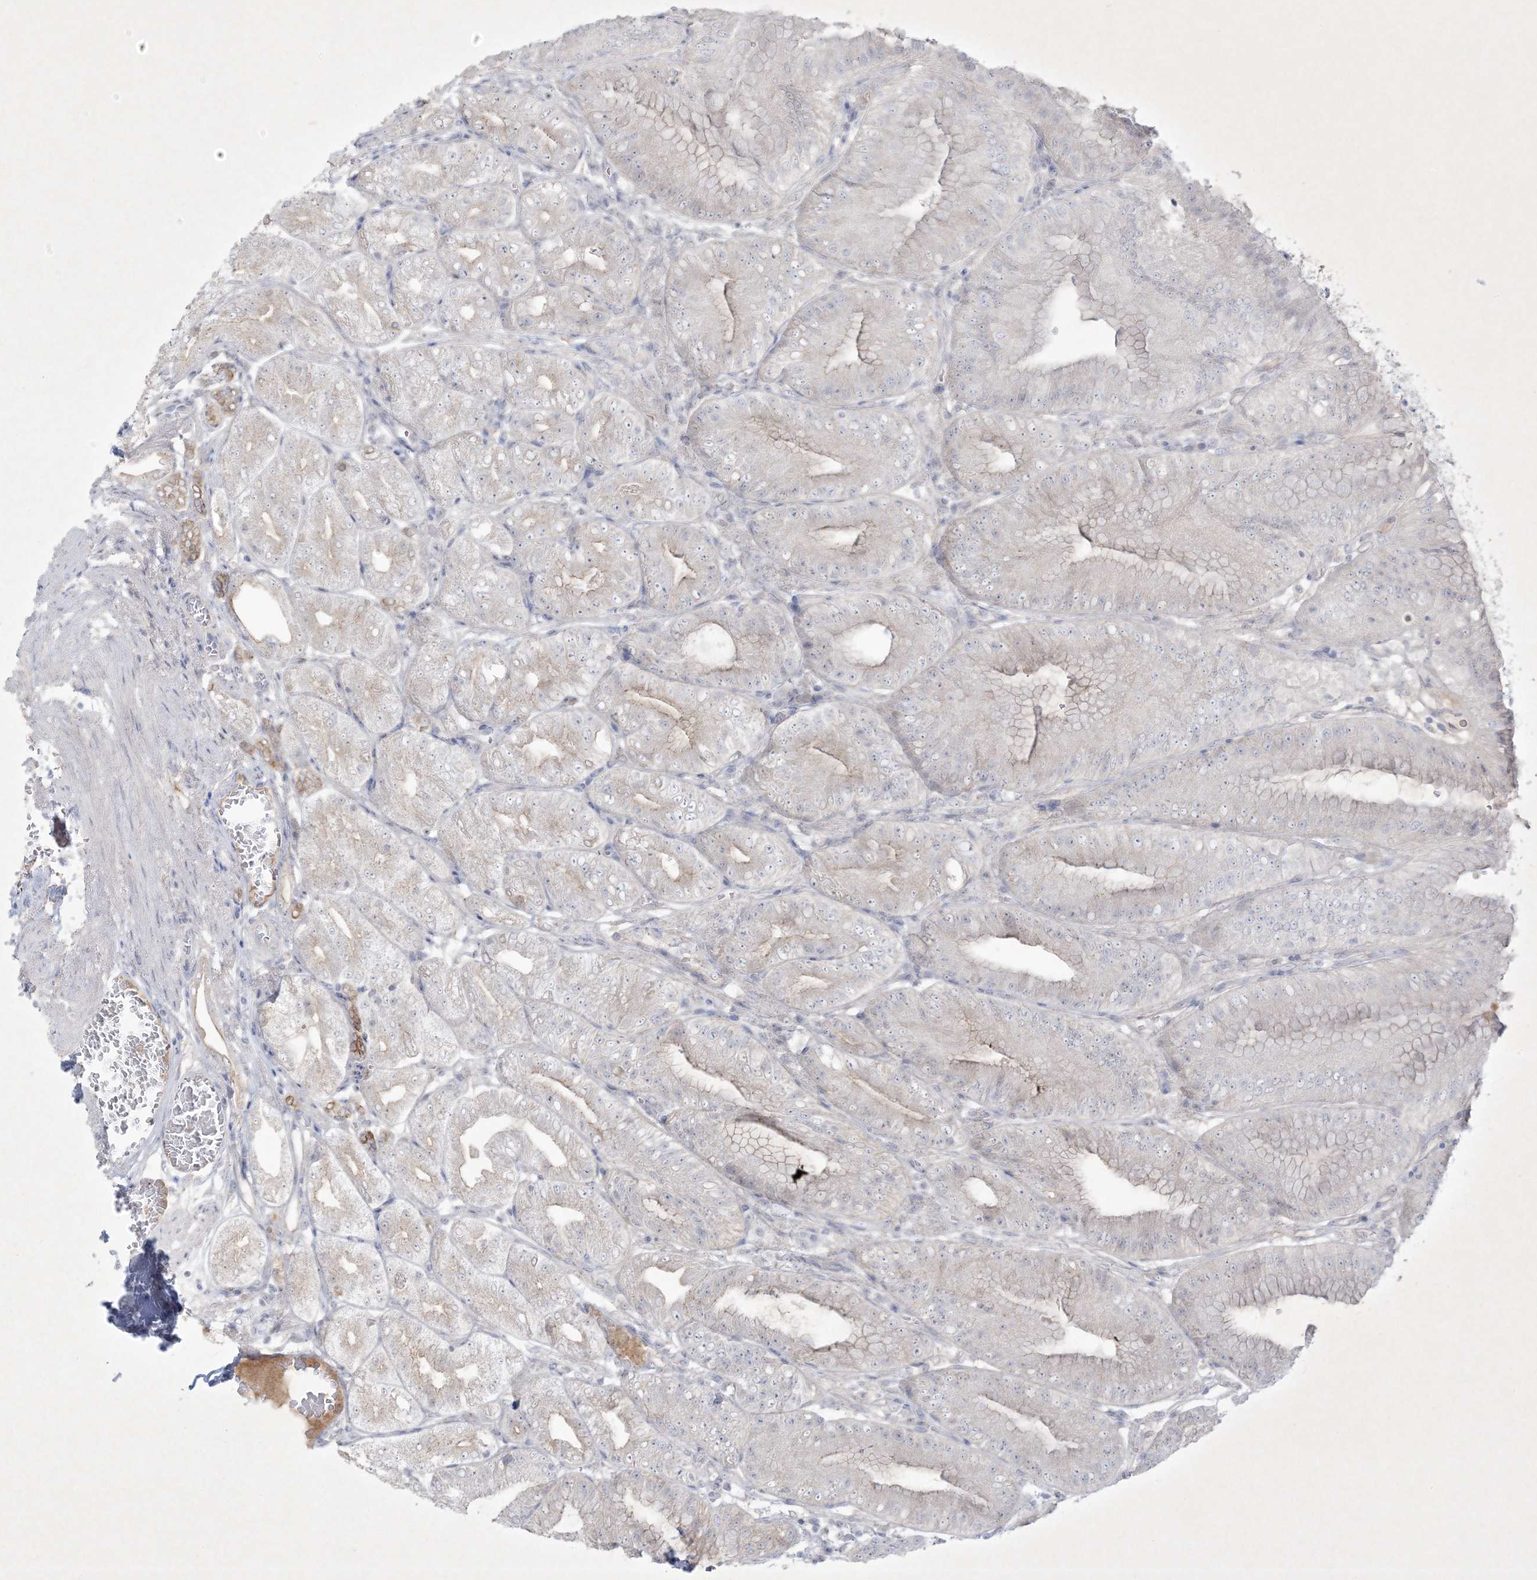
{"staining": {"intensity": "moderate", "quantity": "<25%", "location": "cytoplasmic/membranous"}, "tissue": "stomach", "cell_type": "Glandular cells", "image_type": "normal", "snomed": [{"axis": "morphology", "description": "Normal tissue, NOS"}, {"axis": "topography", "description": "Stomach, lower"}], "caption": "Immunohistochemical staining of normal human stomach reveals low levels of moderate cytoplasmic/membranous positivity in approximately <25% of glandular cells. (DAB IHC with brightfield microscopy, high magnification).", "gene": "CCDC24", "patient": {"sex": "male", "age": 71}}